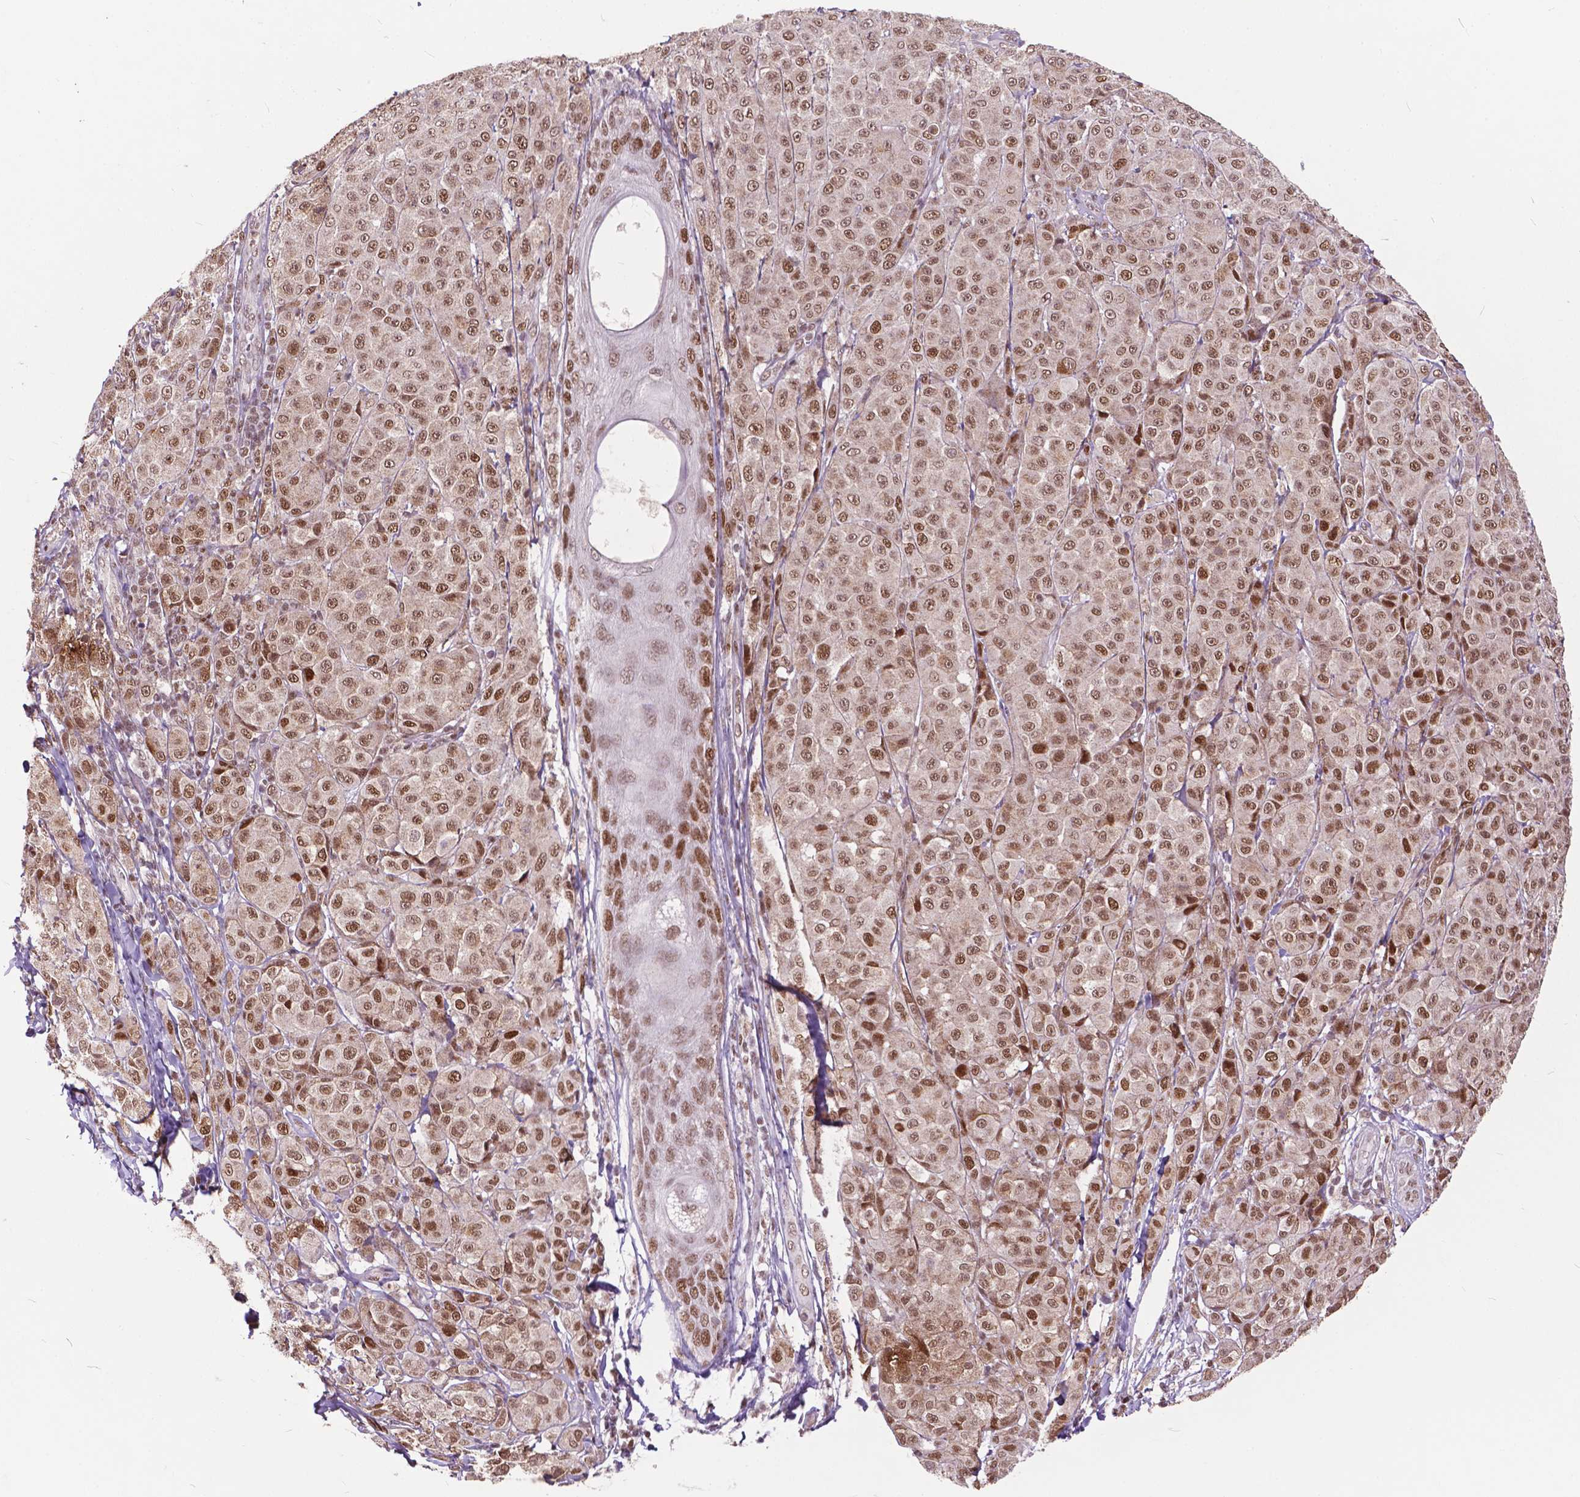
{"staining": {"intensity": "moderate", "quantity": ">75%", "location": "nuclear"}, "tissue": "melanoma", "cell_type": "Tumor cells", "image_type": "cancer", "snomed": [{"axis": "morphology", "description": "Malignant melanoma, NOS"}, {"axis": "topography", "description": "Skin"}], "caption": "Immunohistochemistry (IHC) image of neoplastic tissue: human malignant melanoma stained using immunohistochemistry shows medium levels of moderate protein expression localized specifically in the nuclear of tumor cells, appearing as a nuclear brown color.", "gene": "MSH2", "patient": {"sex": "male", "age": 89}}